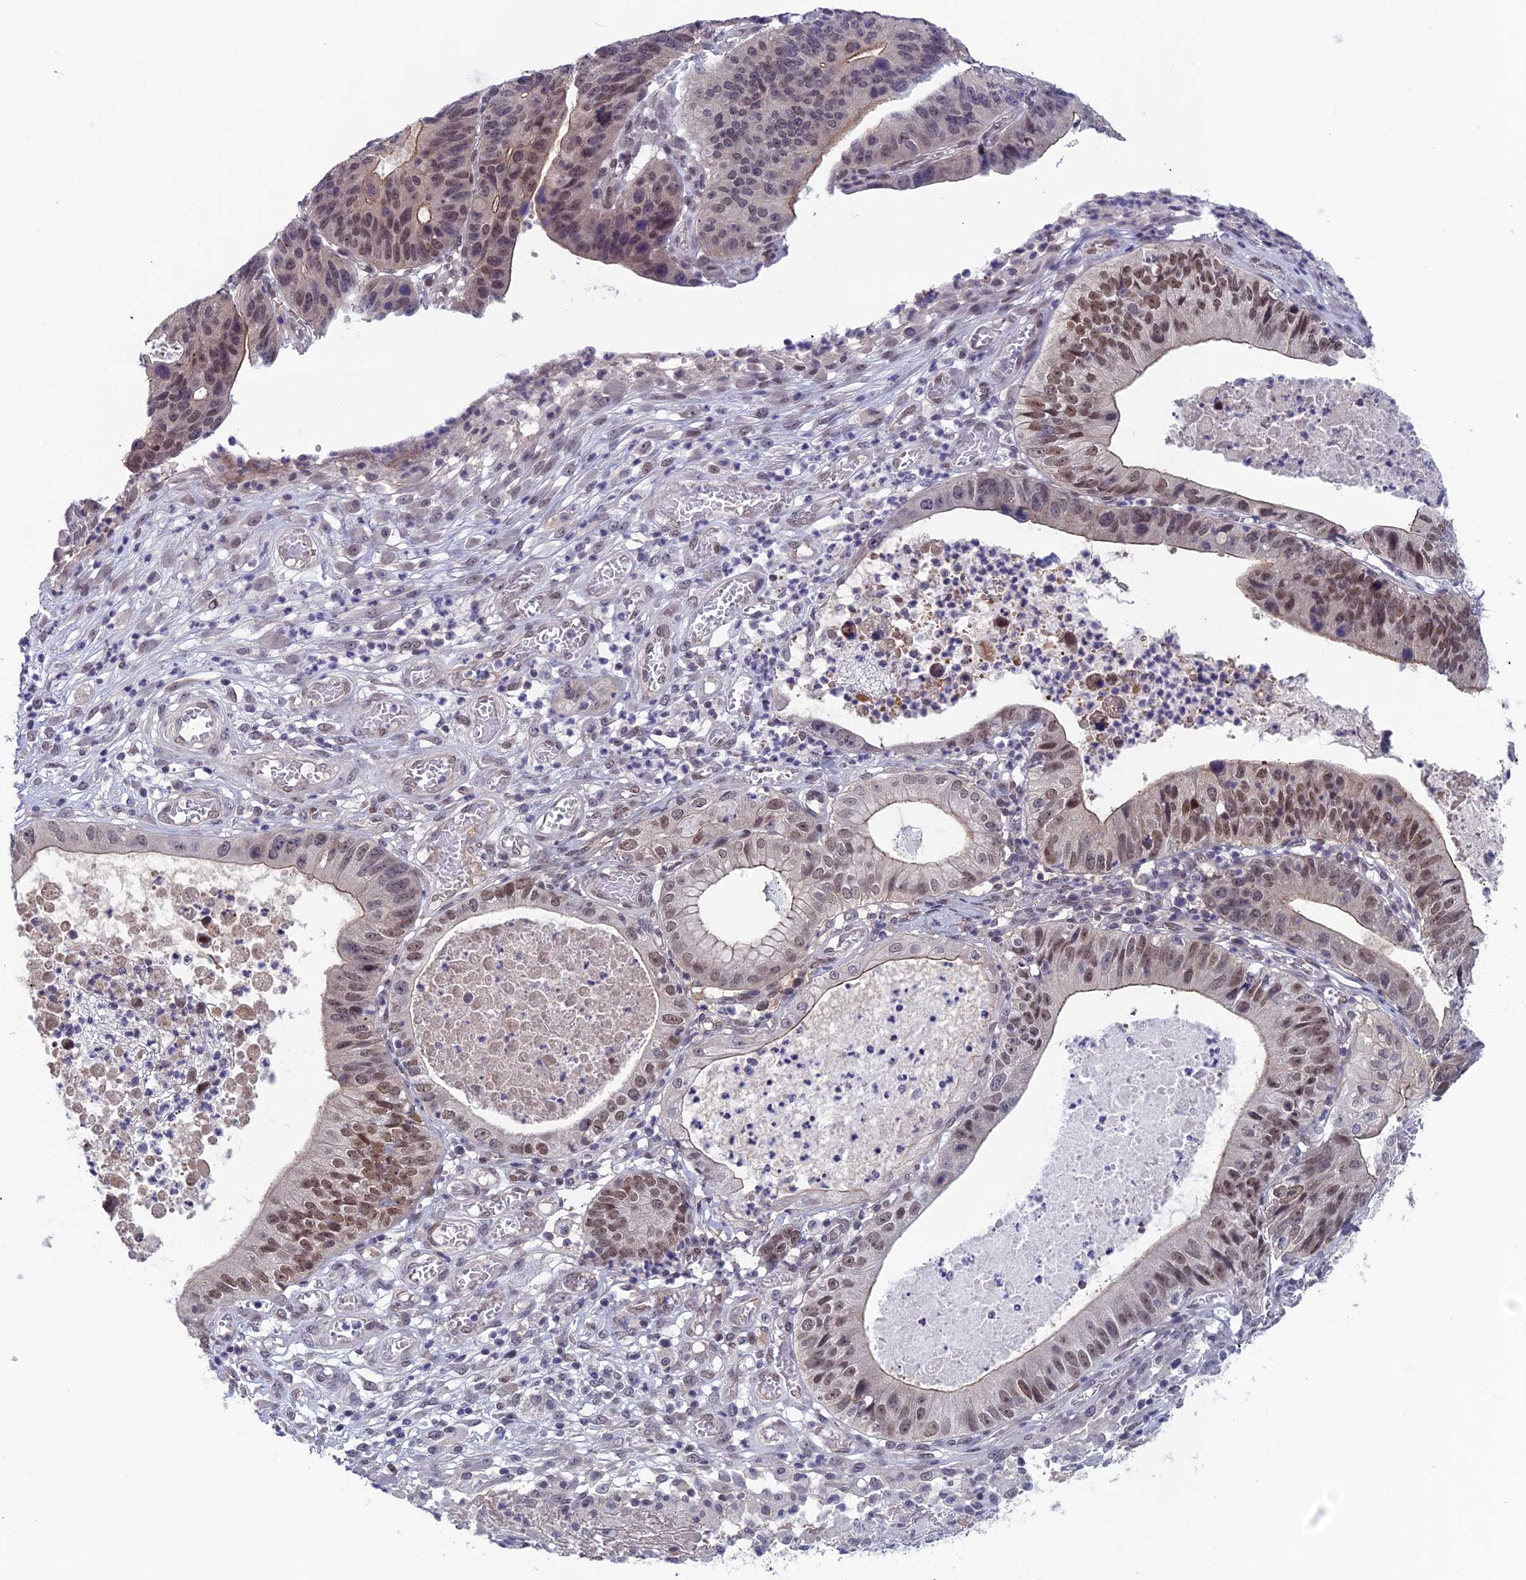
{"staining": {"intensity": "moderate", "quantity": "25%-75%", "location": "cytoplasmic/membranous,nuclear"}, "tissue": "stomach cancer", "cell_type": "Tumor cells", "image_type": "cancer", "snomed": [{"axis": "morphology", "description": "Adenocarcinoma, NOS"}, {"axis": "topography", "description": "Stomach"}], "caption": "There is medium levels of moderate cytoplasmic/membranous and nuclear positivity in tumor cells of stomach cancer (adenocarcinoma), as demonstrated by immunohistochemical staining (brown color).", "gene": "FKBPL", "patient": {"sex": "male", "age": 59}}